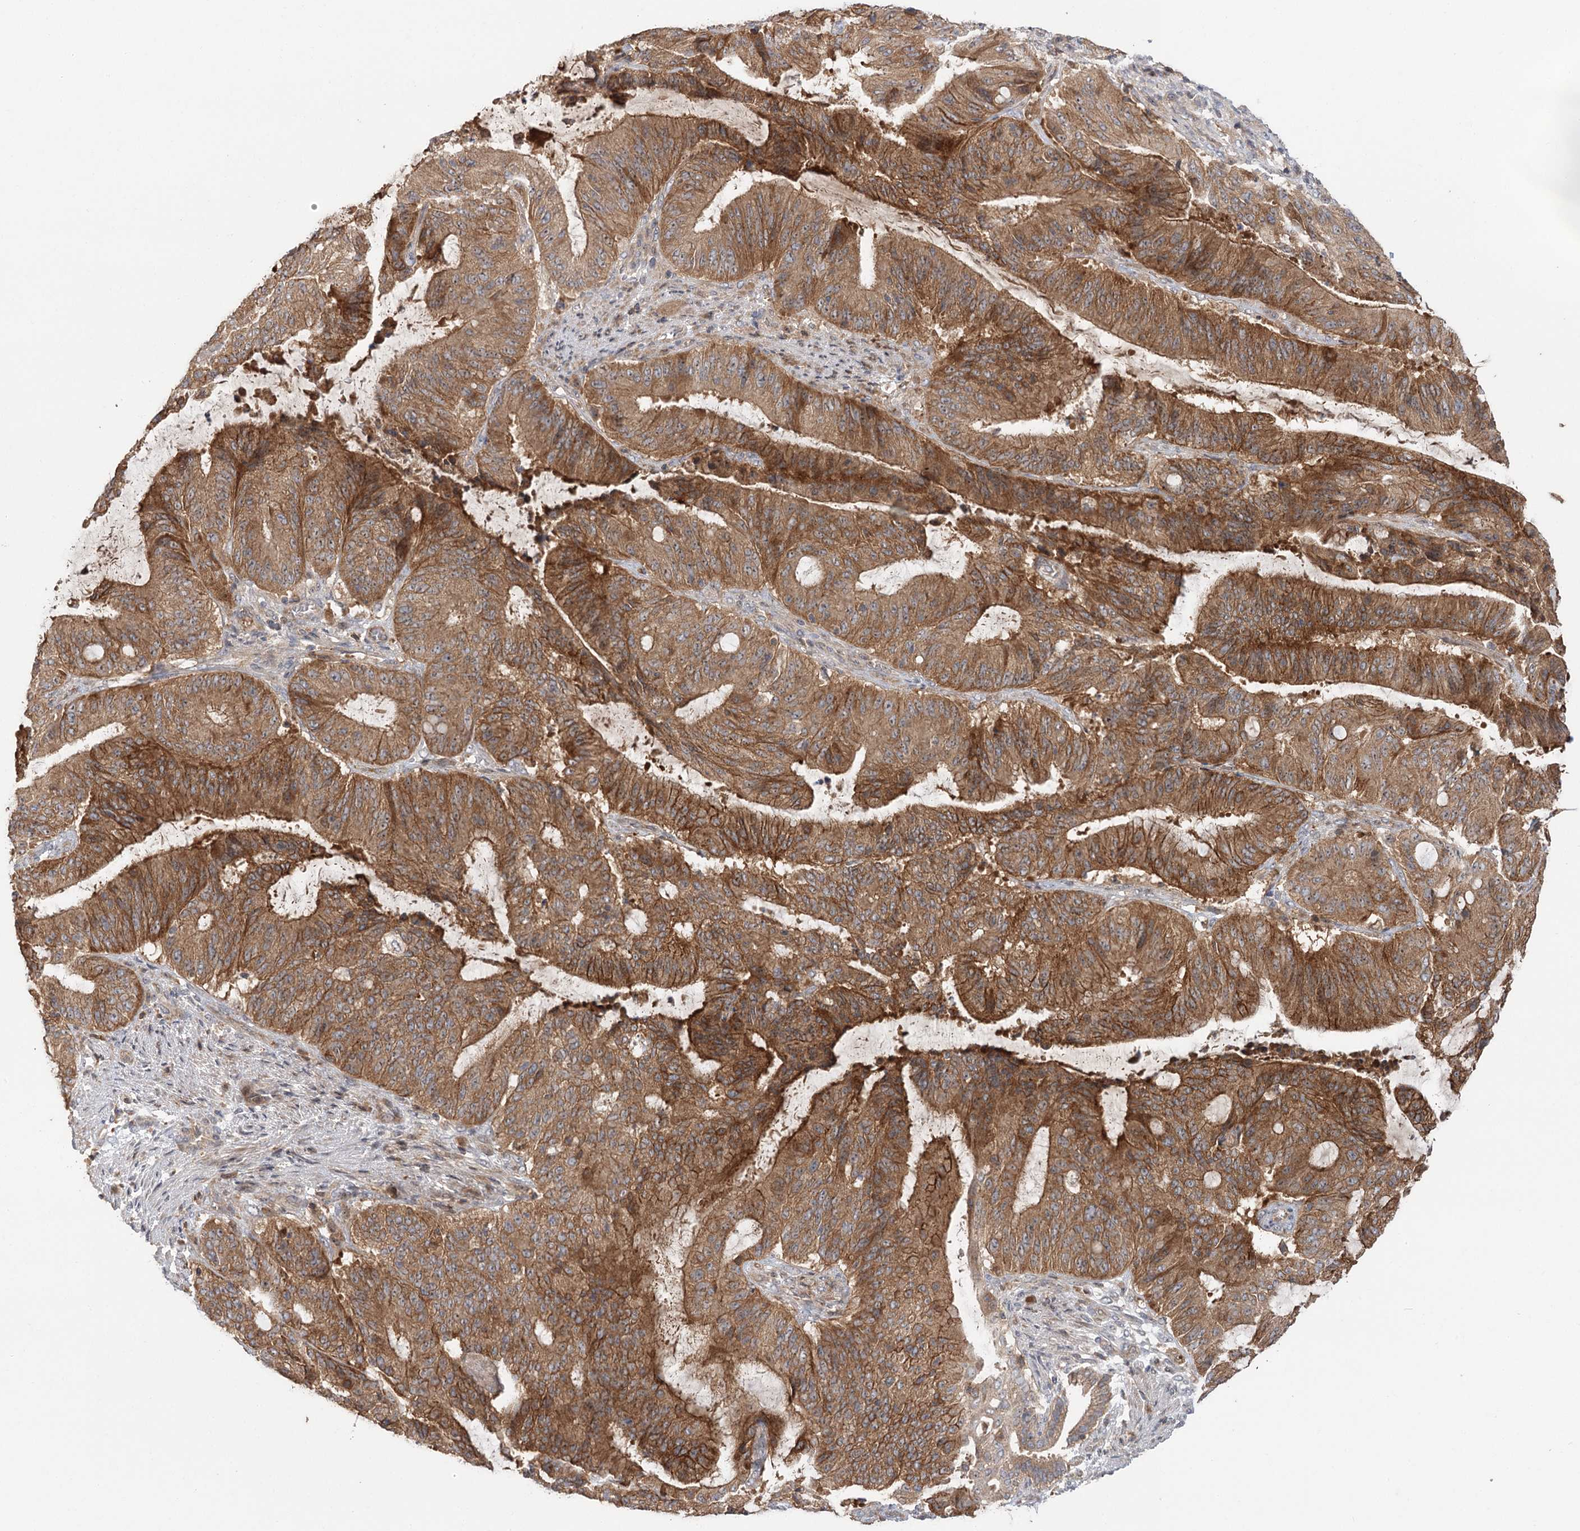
{"staining": {"intensity": "moderate", "quantity": ">75%", "location": "cytoplasmic/membranous,nuclear"}, "tissue": "liver cancer", "cell_type": "Tumor cells", "image_type": "cancer", "snomed": [{"axis": "morphology", "description": "Normal tissue, NOS"}, {"axis": "morphology", "description": "Cholangiocarcinoma"}, {"axis": "topography", "description": "Liver"}, {"axis": "topography", "description": "Peripheral nerve tissue"}], "caption": "Protein analysis of cholangiocarcinoma (liver) tissue shows moderate cytoplasmic/membranous and nuclear expression in about >75% of tumor cells. (Stains: DAB (3,3'-diaminobenzidine) in brown, nuclei in blue, Microscopy: brightfield microscopy at high magnification).", "gene": "RAPGEF6", "patient": {"sex": "female", "age": 73}}